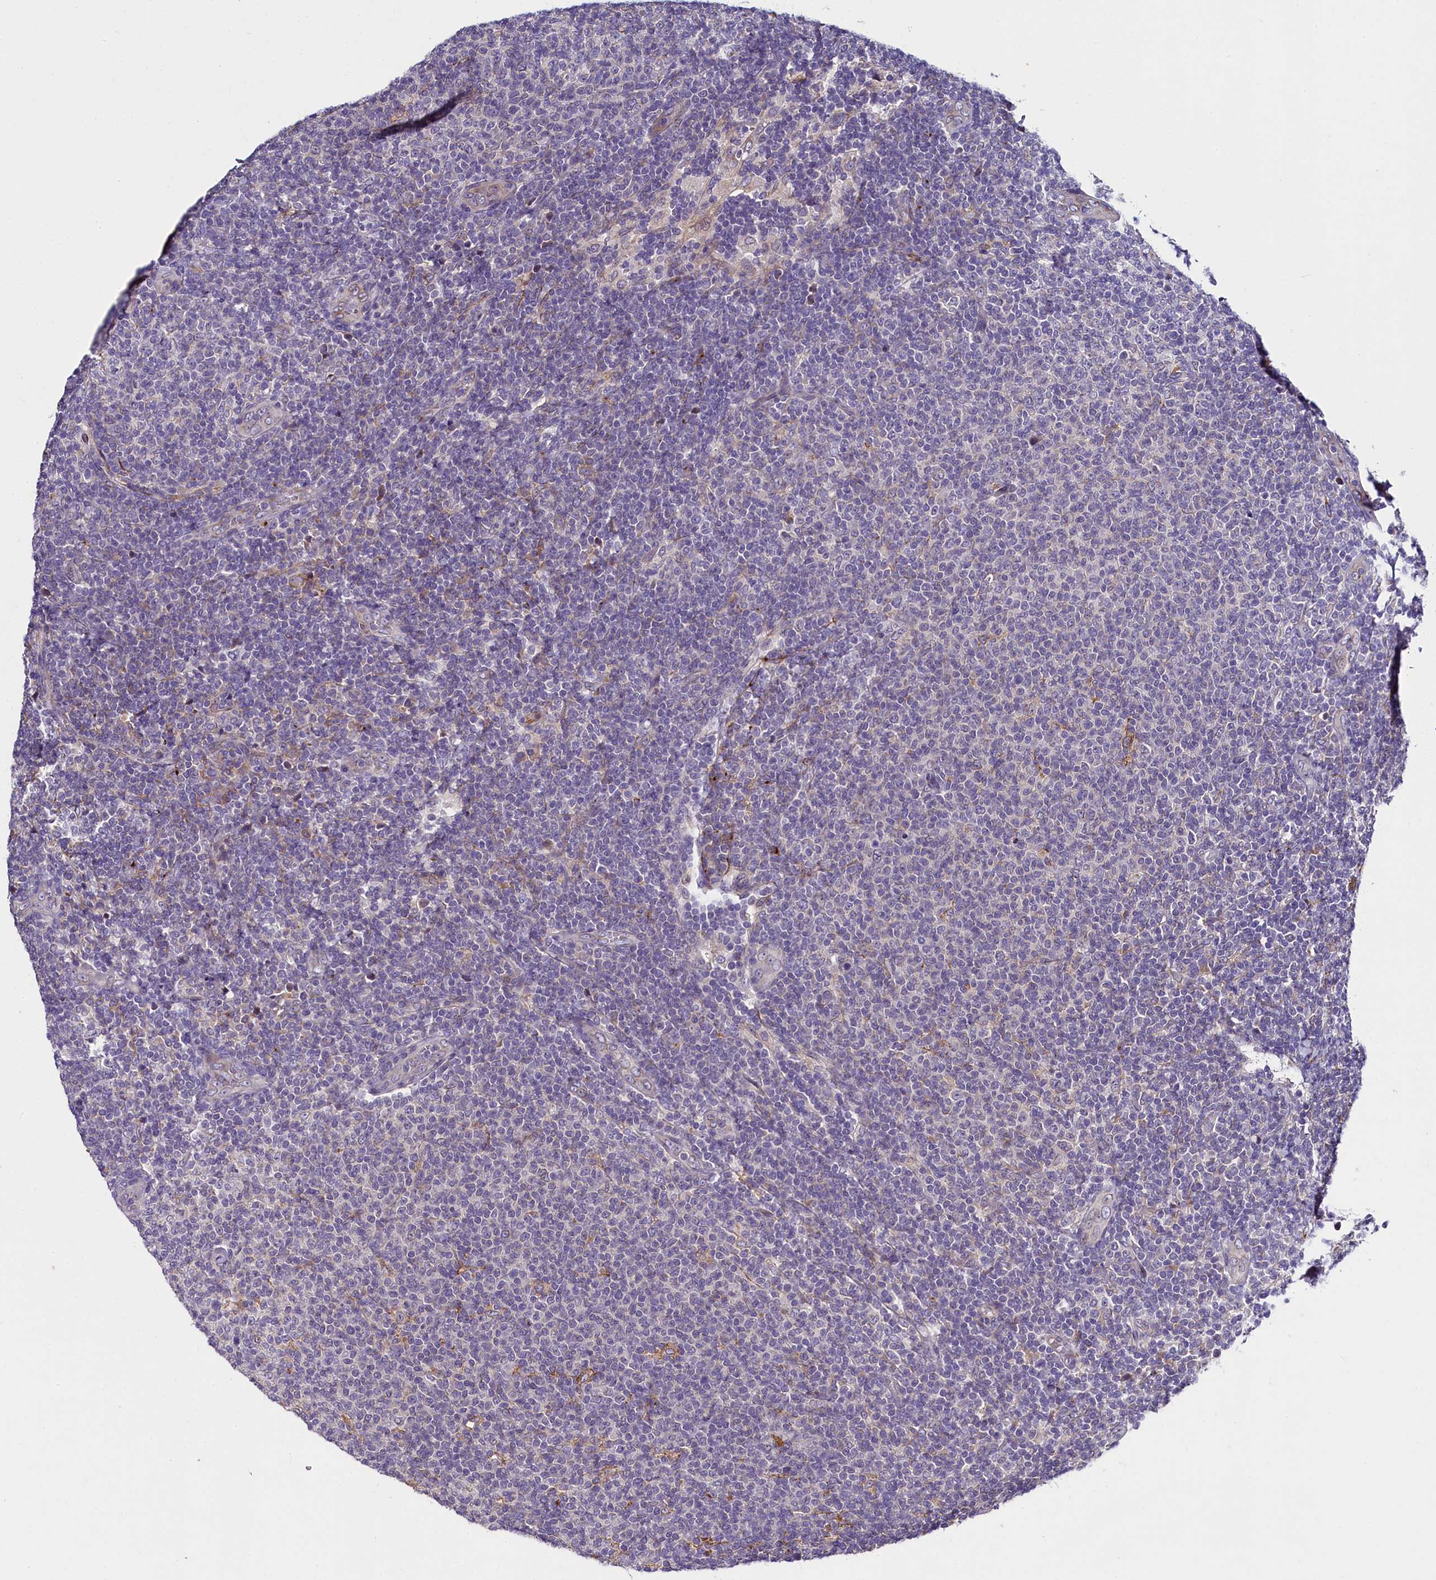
{"staining": {"intensity": "negative", "quantity": "none", "location": "none"}, "tissue": "lymphoma", "cell_type": "Tumor cells", "image_type": "cancer", "snomed": [{"axis": "morphology", "description": "Malignant lymphoma, non-Hodgkin's type, Low grade"}, {"axis": "topography", "description": "Lymph node"}], "caption": "An image of lymphoma stained for a protein exhibits no brown staining in tumor cells.", "gene": "MRC2", "patient": {"sex": "male", "age": 66}}